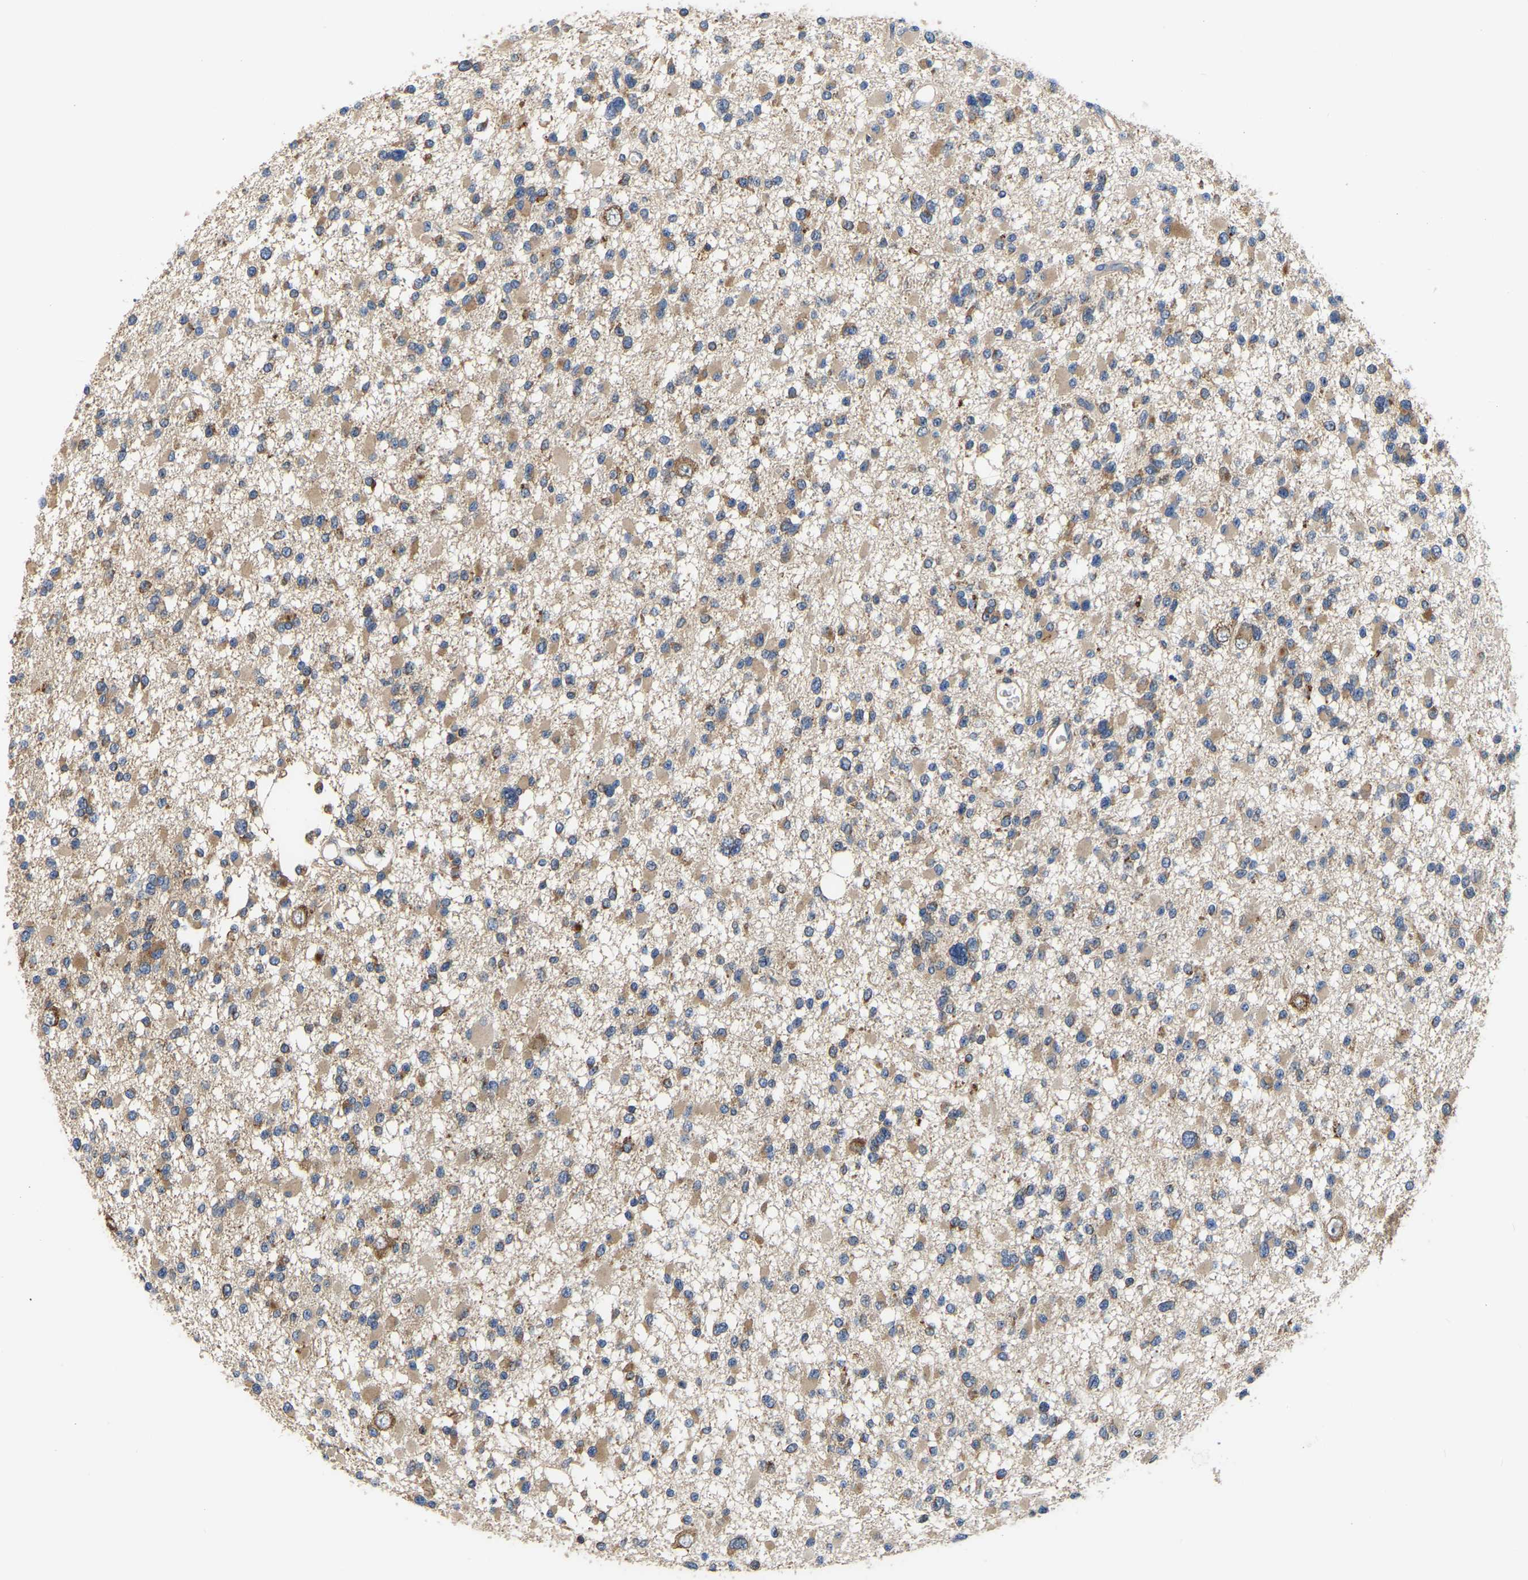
{"staining": {"intensity": "moderate", "quantity": "25%-75%", "location": "cytoplasmic/membranous"}, "tissue": "glioma", "cell_type": "Tumor cells", "image_type": "cancer", "snomed": [{"axis": "morphology", "description": "Glioma, malignant, Low grade"}, {"axis": "topography", "description": "Brain"}], "caption": "An image showing moderate cytoplasmic/membranous positivity in approximately 25%-75% of tumor cells in malignant glioma (low-grade), as visualized by brown immunohistochemical staining.", "gene": "GARS1", "patient": {"sex": "female", "age": 22}}